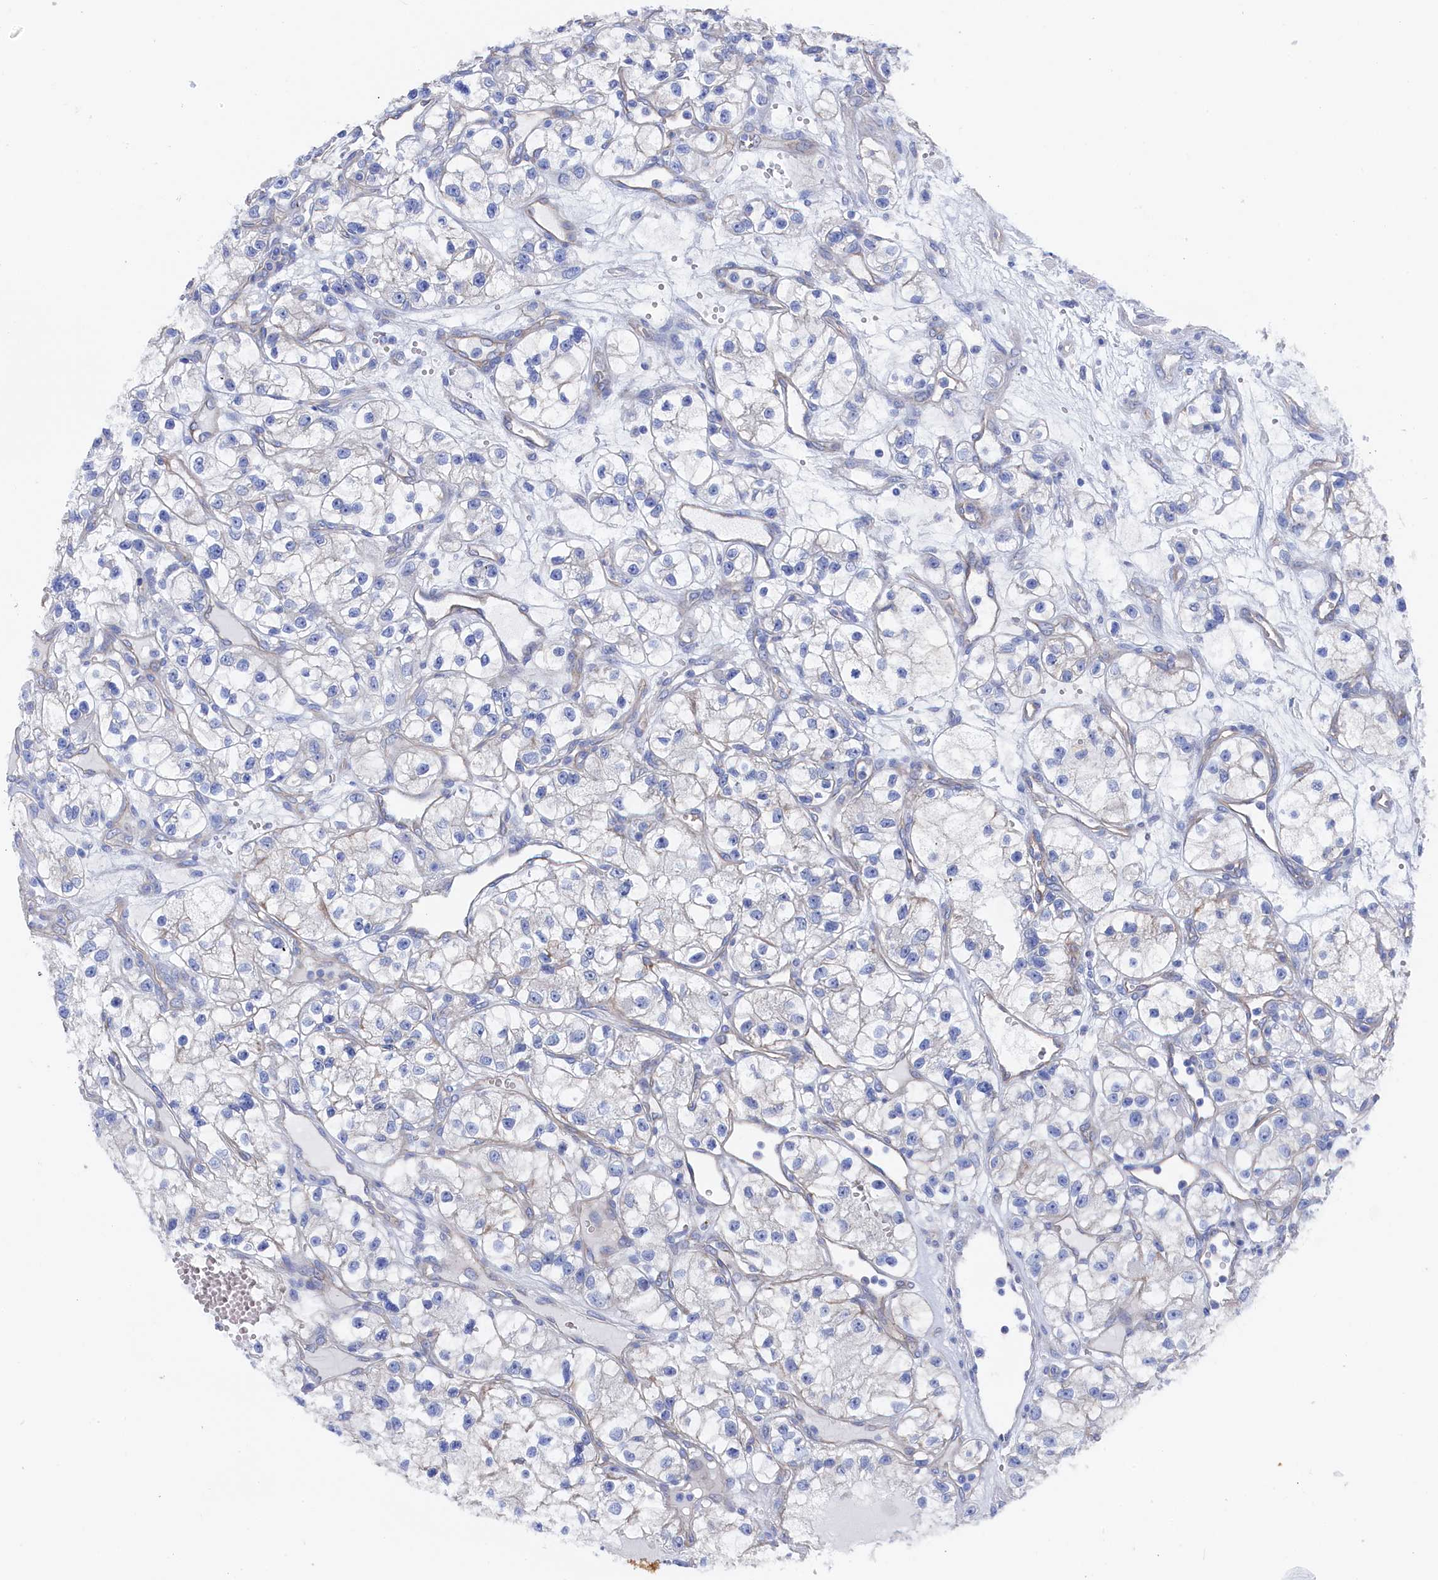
{"staining": {"intensity": "negative", "quantity": "none", "location": "none"}, "tissue": "renal cancer", "cell_type": "Tumor cells", "image_type": "cancer", "snomed": [{"axis": "morphology", "description": "Adenocarcinoma, NOS"}, {"axis": "topography", "description": "Kidney"}], "caption": "This is an immunohistochemistry (IHC) image of human renal cancer (adenocarcinoma). There is no positivity in tumor cells.", "gene": "TMOD2", "patient": {"sex": "female", "age": 57}}